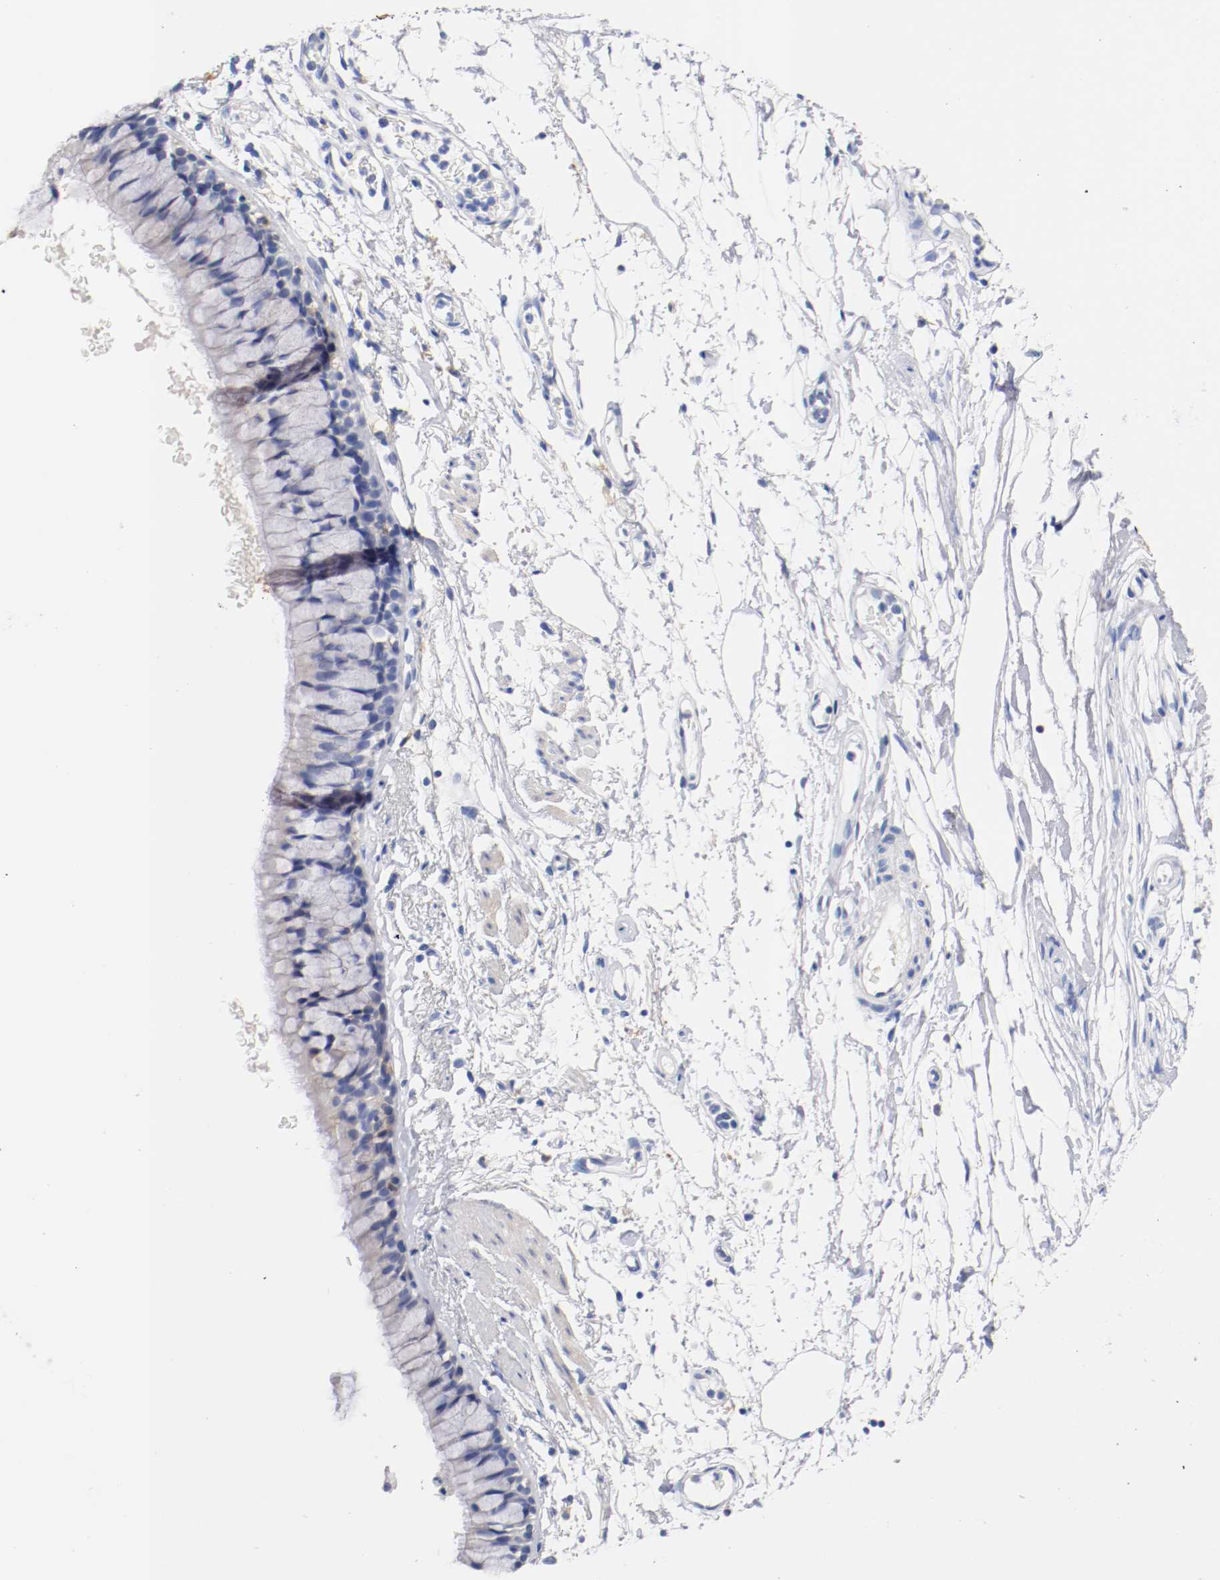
{"staining": {"intensity": "negative", "quantity": "none", "location": "none"}, "tissue": "bronchus", "cell_type": "Respiratory epithelial cells", "image_type": "normal", "snomed": [{"axis": "morphology", "description": "Normal tissue, NOS"}, {"axis": "topography", "description": "Bronchus"}], "caption": "High power microscopy micrograph of an IHC histopathology image of unremarkable bronchus, revealing no significant positivity in respiratory epithelial cells.", "gene": "FGFBP1", "patient": {"sex": "female", "age": 73}}